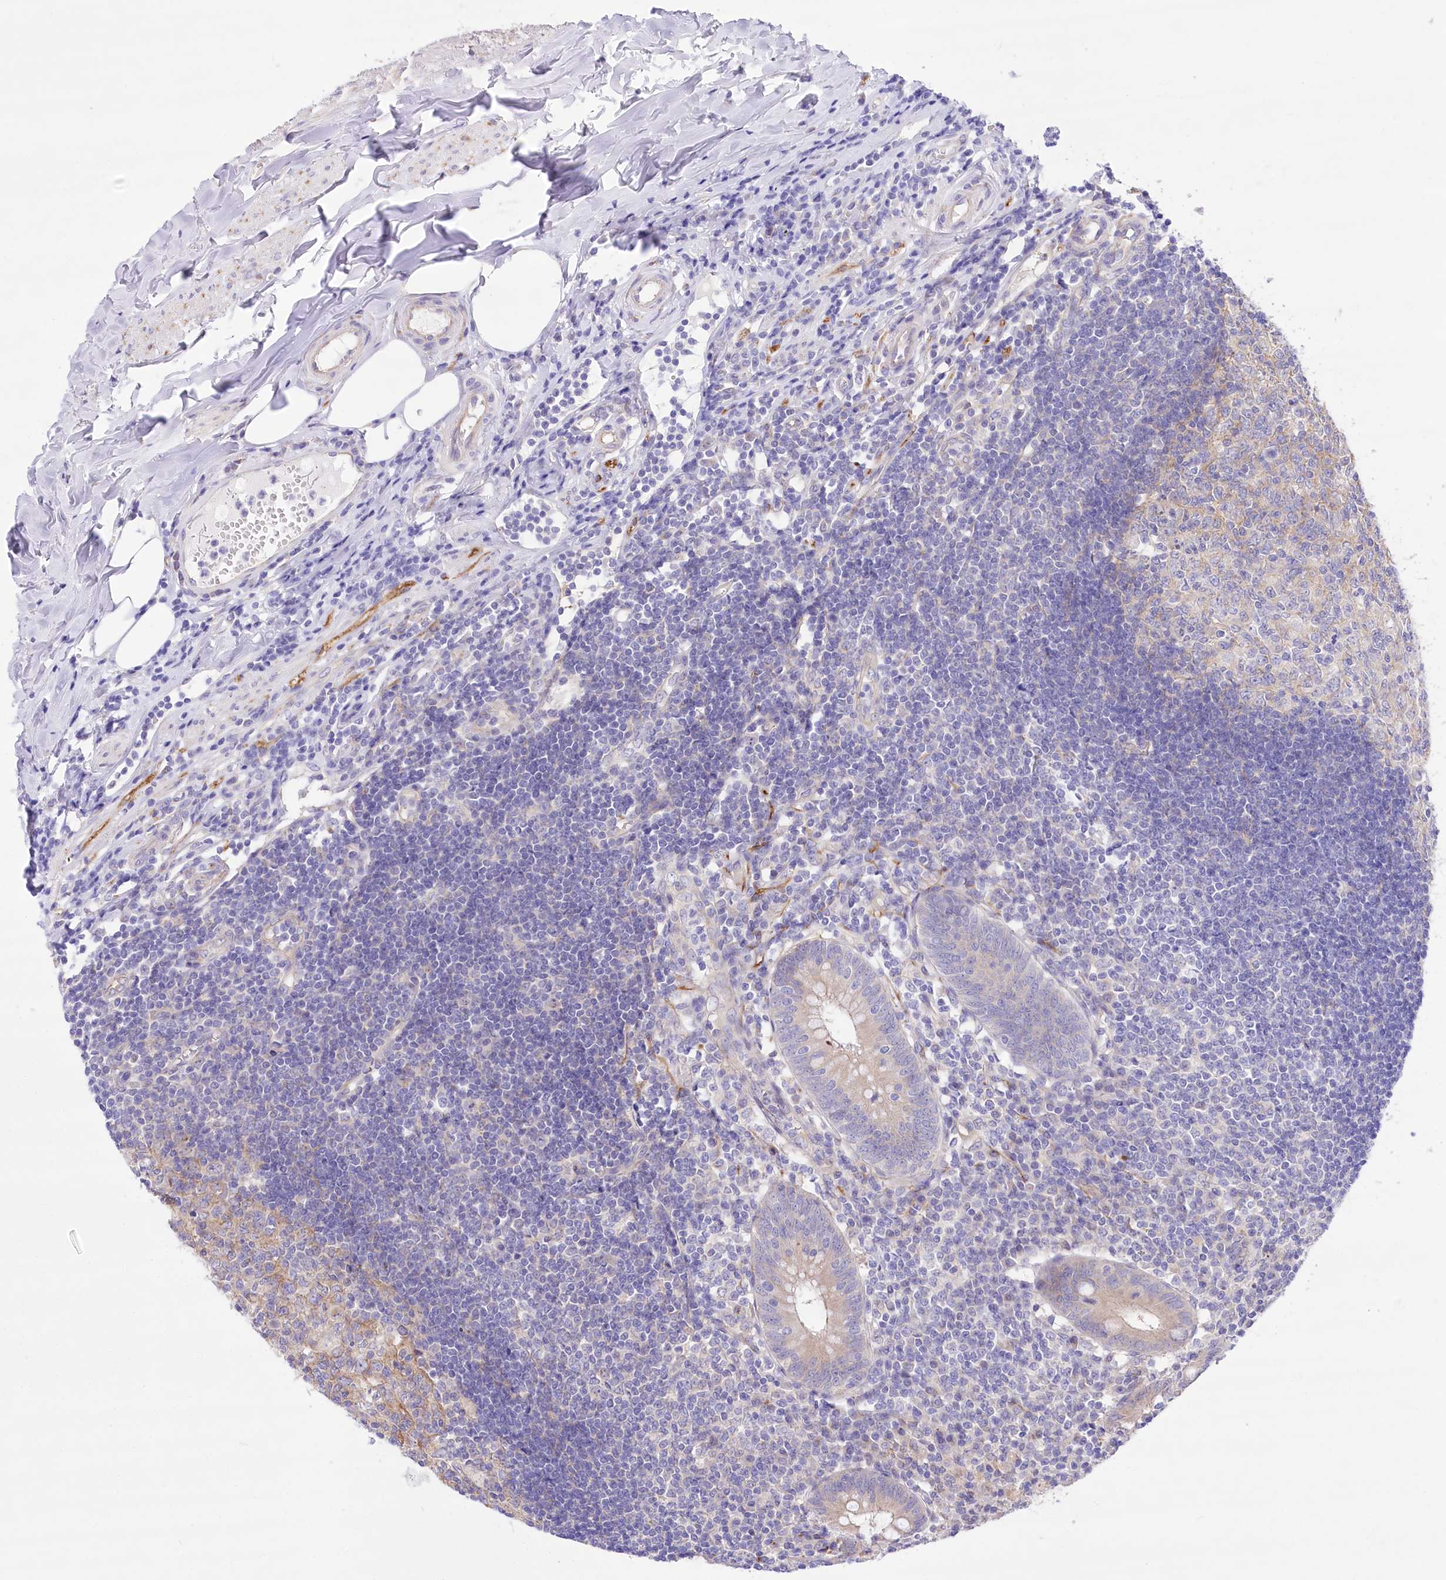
{"staining": {"intensity": "moderate", "quantity": "25%-75%", "location": "cytoplasmic/membranous"}, "tissue": "appendix", "cell_type": "Glandular cells", "image_type": "normal", "snomed": [{"axis": "morphology", "description": "Normal tissue, NOS"}, {"axis": "topography", "description": "Appendix"}], "caption": "Human appendix stained for a protein (brown) reveals moderate cytoplasmic/membranous positive expression in approximately 25%-75% of glandular cells.", "gene": "LRRC34", "patient": {"sex": "female", "age": 54}}